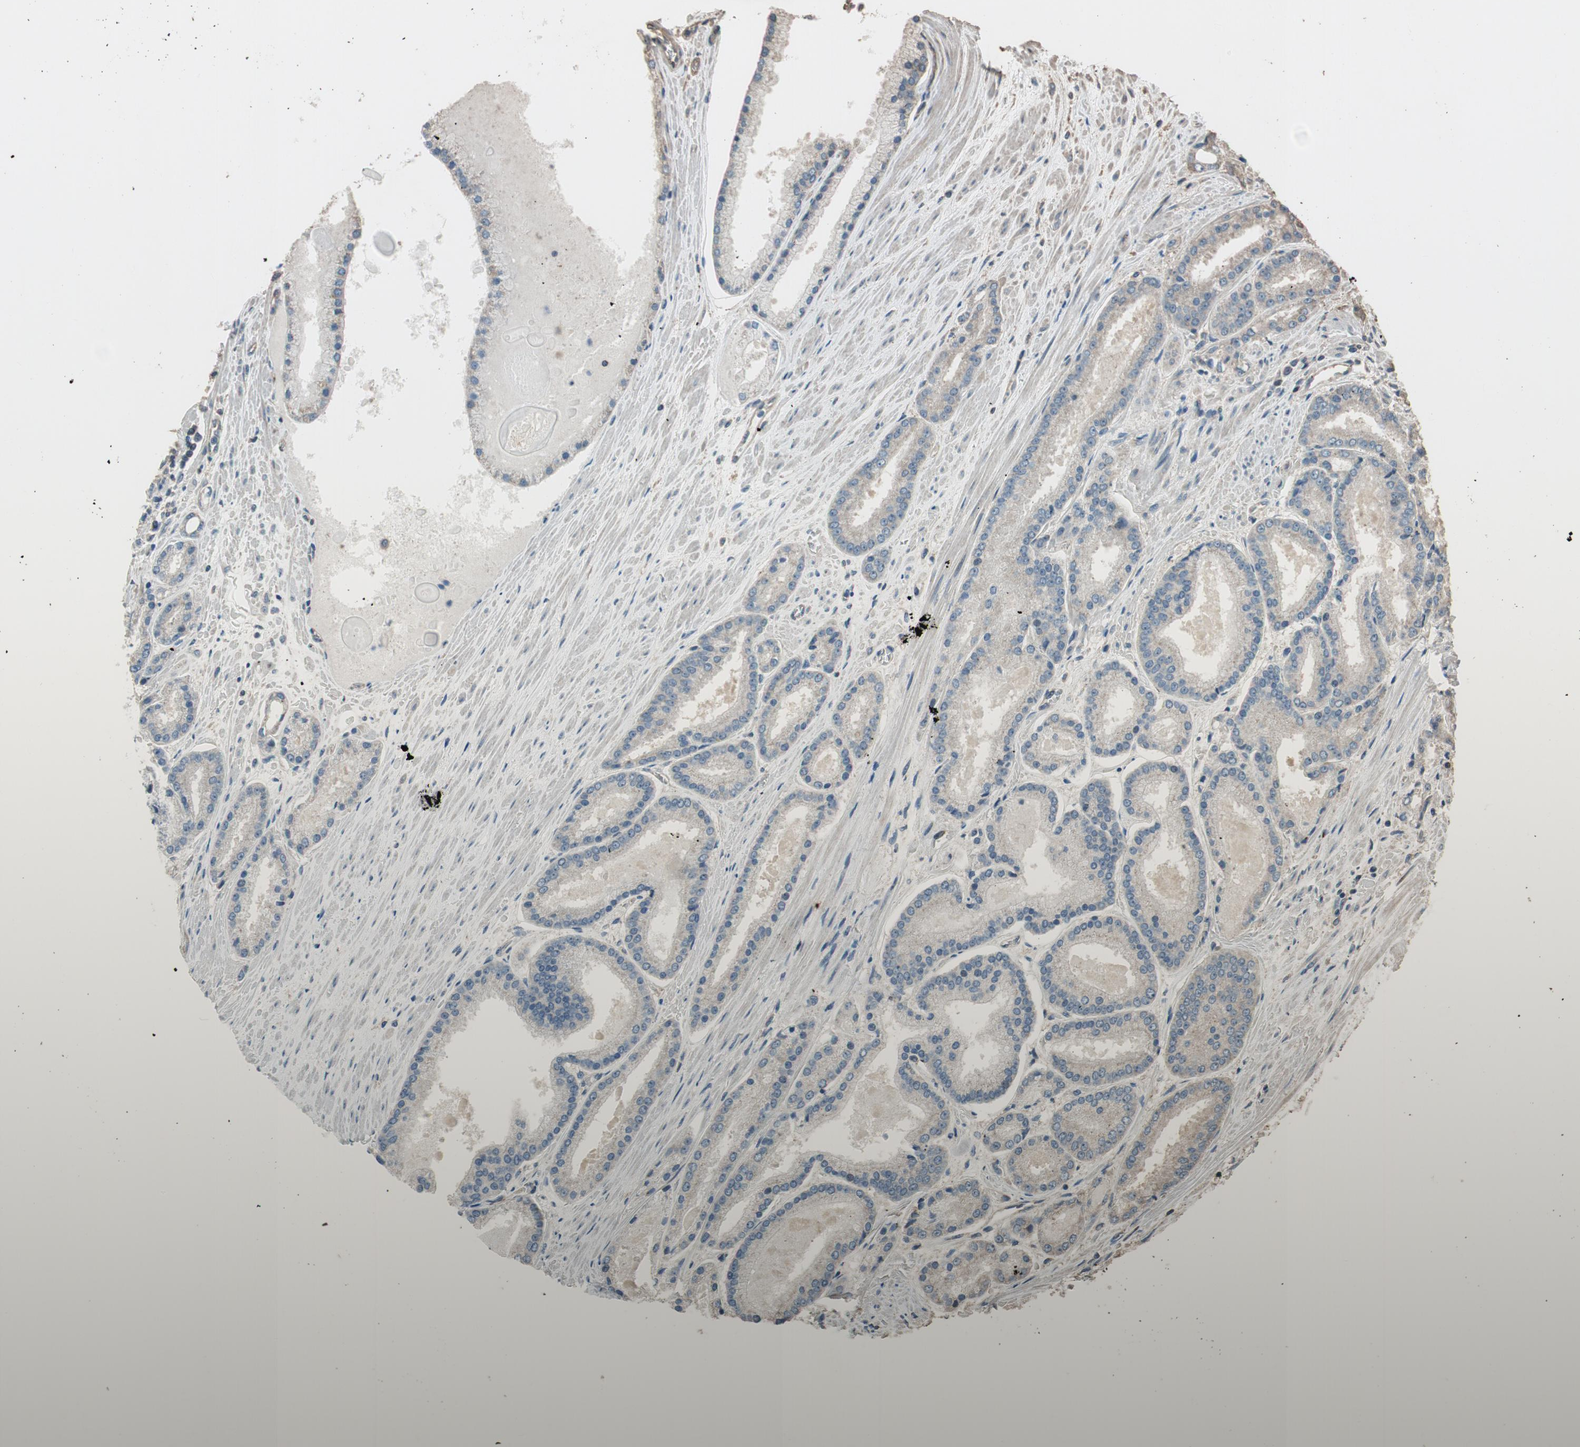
{"staining": {"intensity": "weak", "quantity": ">75%", "location": "cytoplasmic/membranous"}, "tissue": "prostate cancer", "cell_type": "Tumor cells", "image_type": "cancer", "snomed": [{"axis": "morphology", "description": "Adenocarcinoma, Low grade"}, {"axis": "topography", "description": "Prostate"}], "caption": "Prostate adenocarcinoma (low-grade) stained with immunohistochemistry displays weak cytoplasmic/membranous positivity in about >75% of tumor cells.", "gene": "MST1R", "patient": {"sex": "male", "age": 59}}